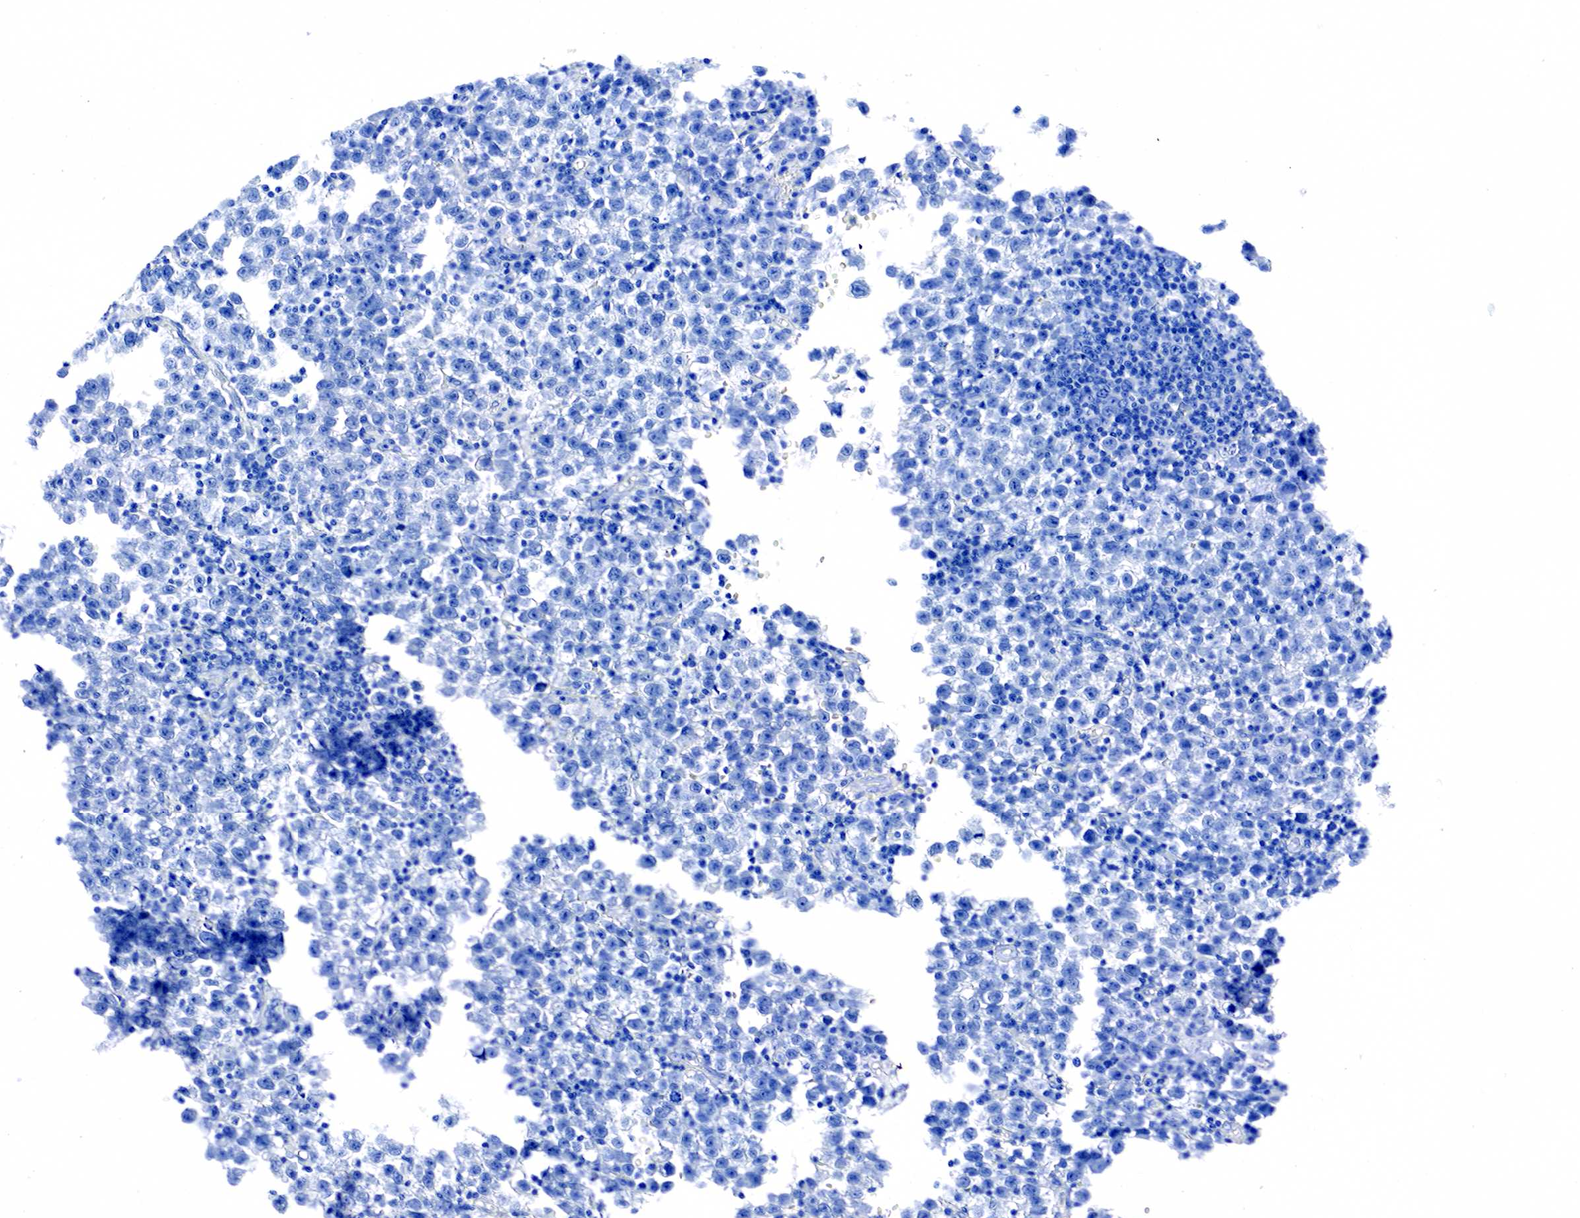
{"staining": {"intensity": "negative", "quantity": "none", "location": "none"}, "tissue": "testis cancer", "cell_type": "Tumor cells", "image_type": "cancer", "snomed": [{"axis": "morphology", "description": "Seminoma, NOS"}, {"axis": "topography", "description": "Testis"}], "caption": "A histopathology image of testis seminoma stained for a protein shows no brown staining in tumor cells.", "gene": "ACP3", "patient": {"sex": "male", "age": 35}}